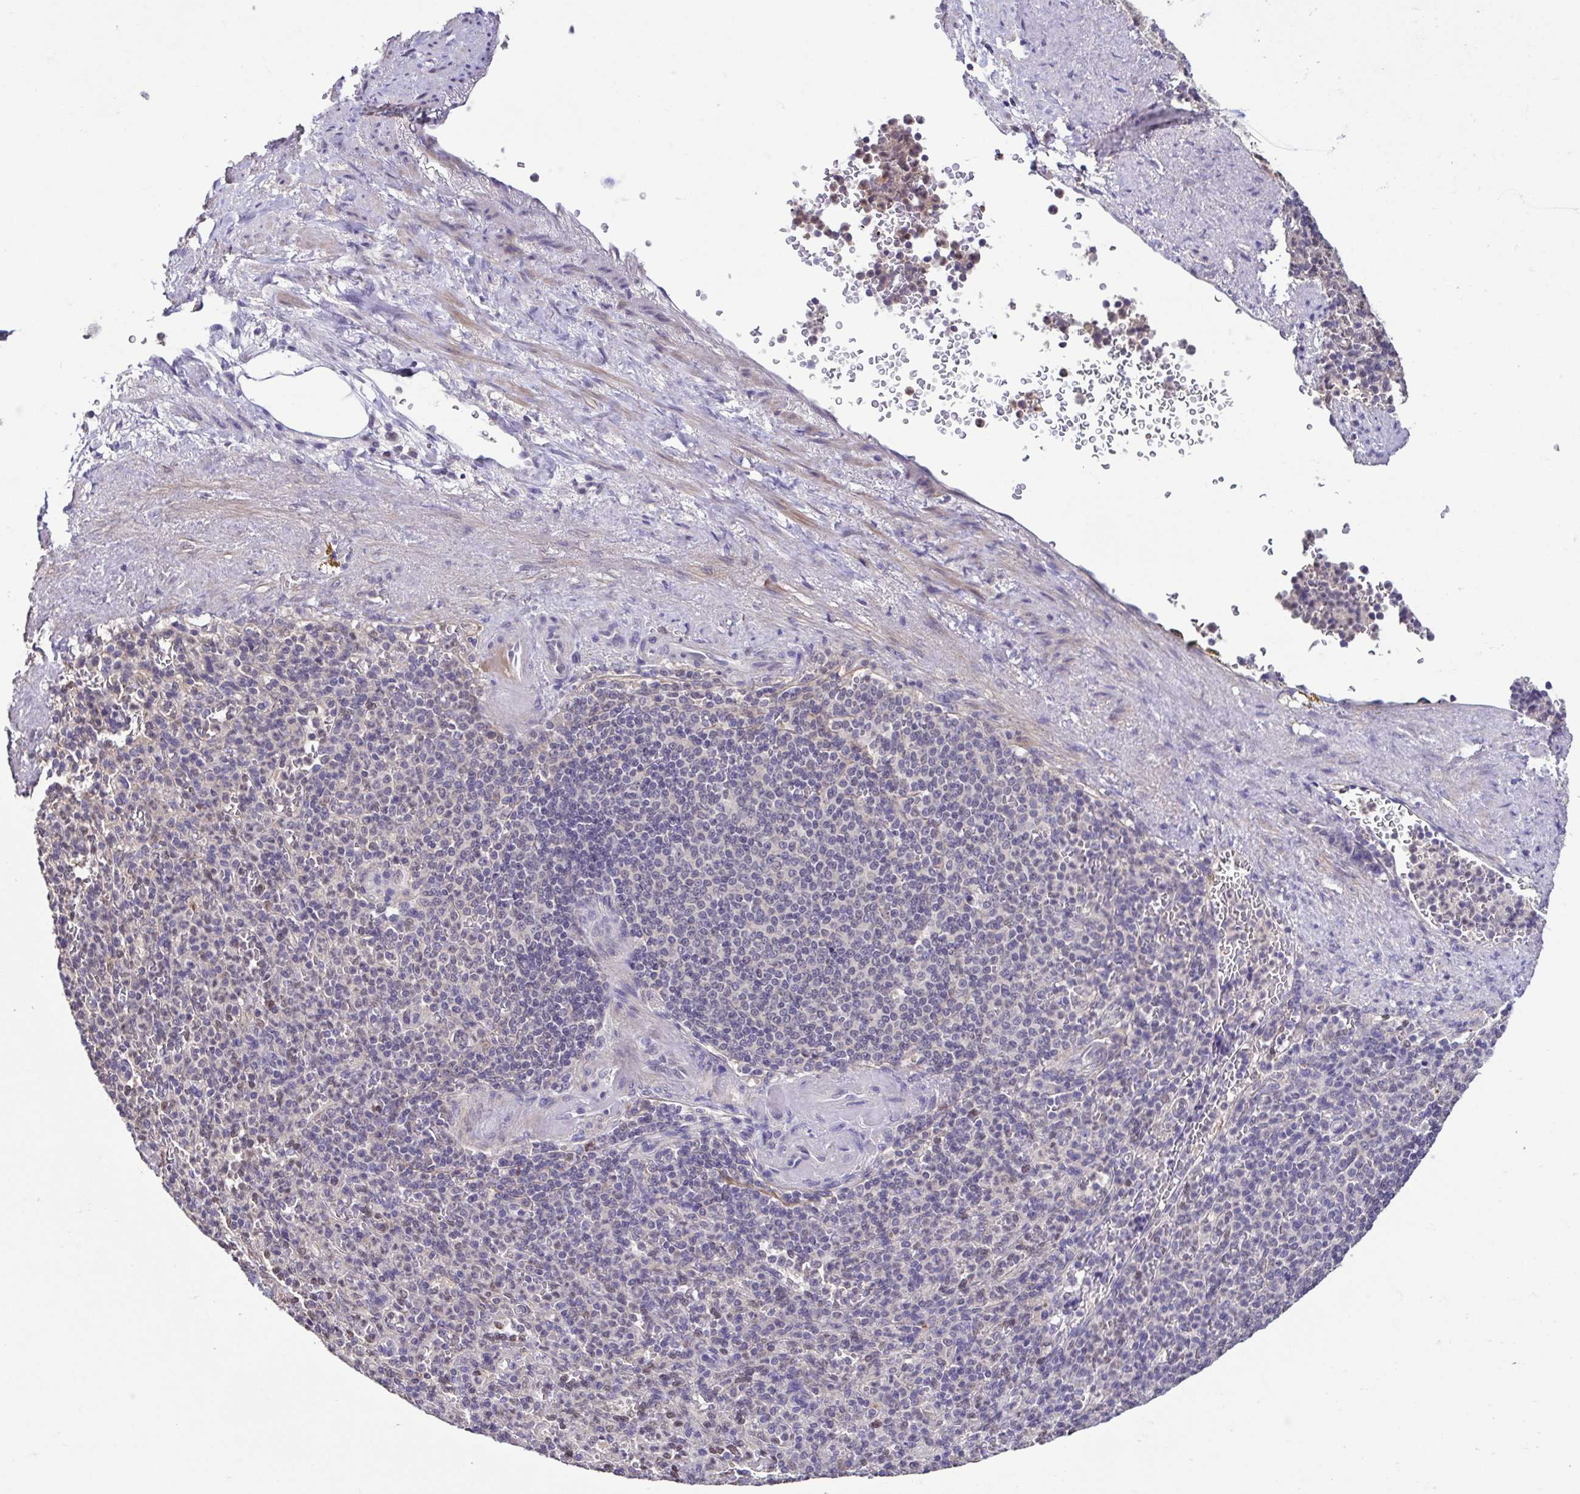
{"staining": {"intensity": "negative", "quantity": "none", "location": "none"}, "tissue": "spleen", "cell_type": "Cells in red pulp", "image_type": "normal", "snomed": [{"axis": "morphology", "description": "Normal tissue, NOS"}, {"axis": "topography", "description": "Spleen"}], "caption": "A high-resolution photomicrograph shows immunohistochemistry staining of normal spleen, which reveals no significant staining in cells in red pulp.", "gene": "ACTRT3", "patient": {"sex": "female", "age": 74}}